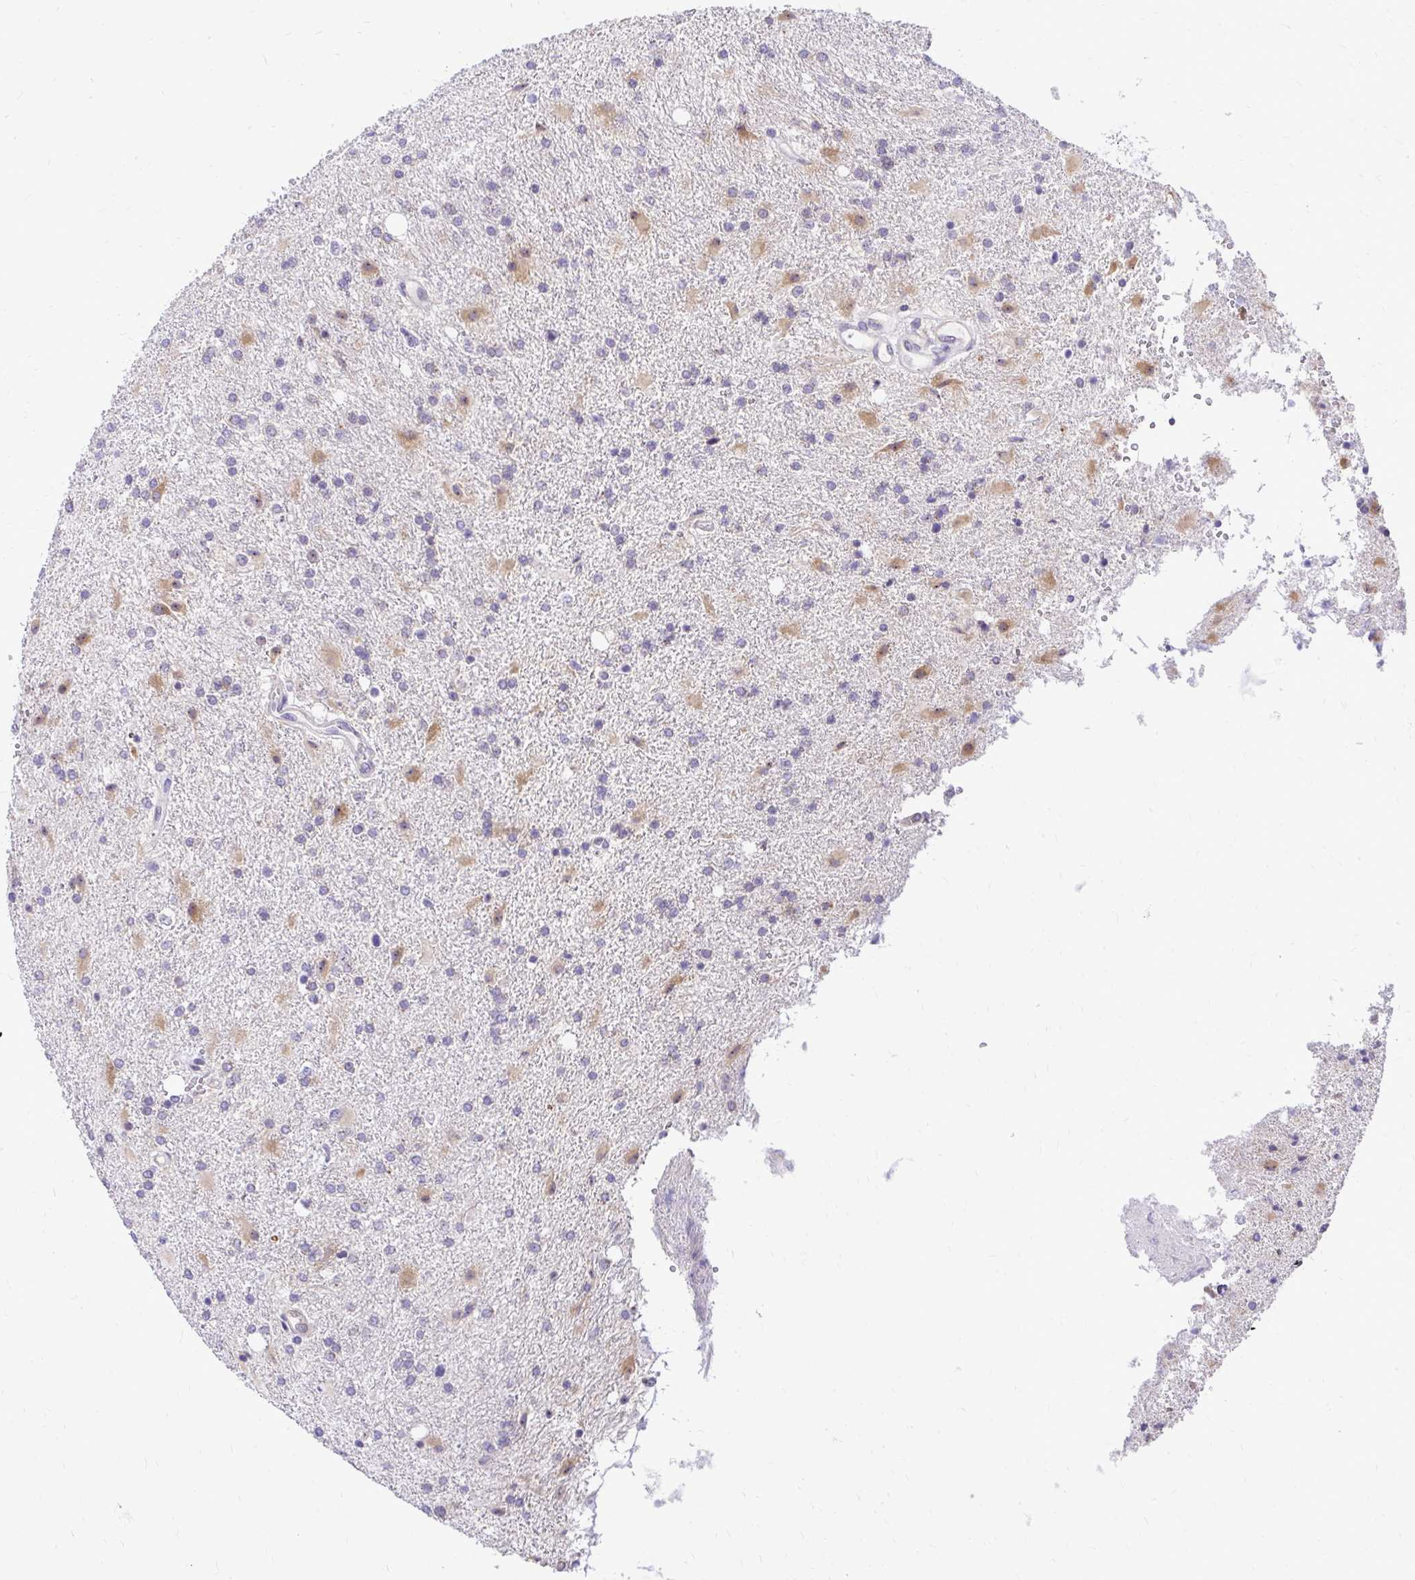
{"staining": {"intensity": "weak", "quantity": "<25%", "location": "cytoplasmic/membranous"}, "tissue": "glioma", "cell_type": "Tumor cells", "image_type": "cancer", "snomed": [{"axis": "morphology", "description": "Glioma, malignant, High grade"}, {"axis": "topography", "description": "Brain"}], "caption": "Protein analysis of glioma reveals no significant staining in tumor cells.", "gene": "NIFK", "patient": {"sex": "male", "age": 56}}